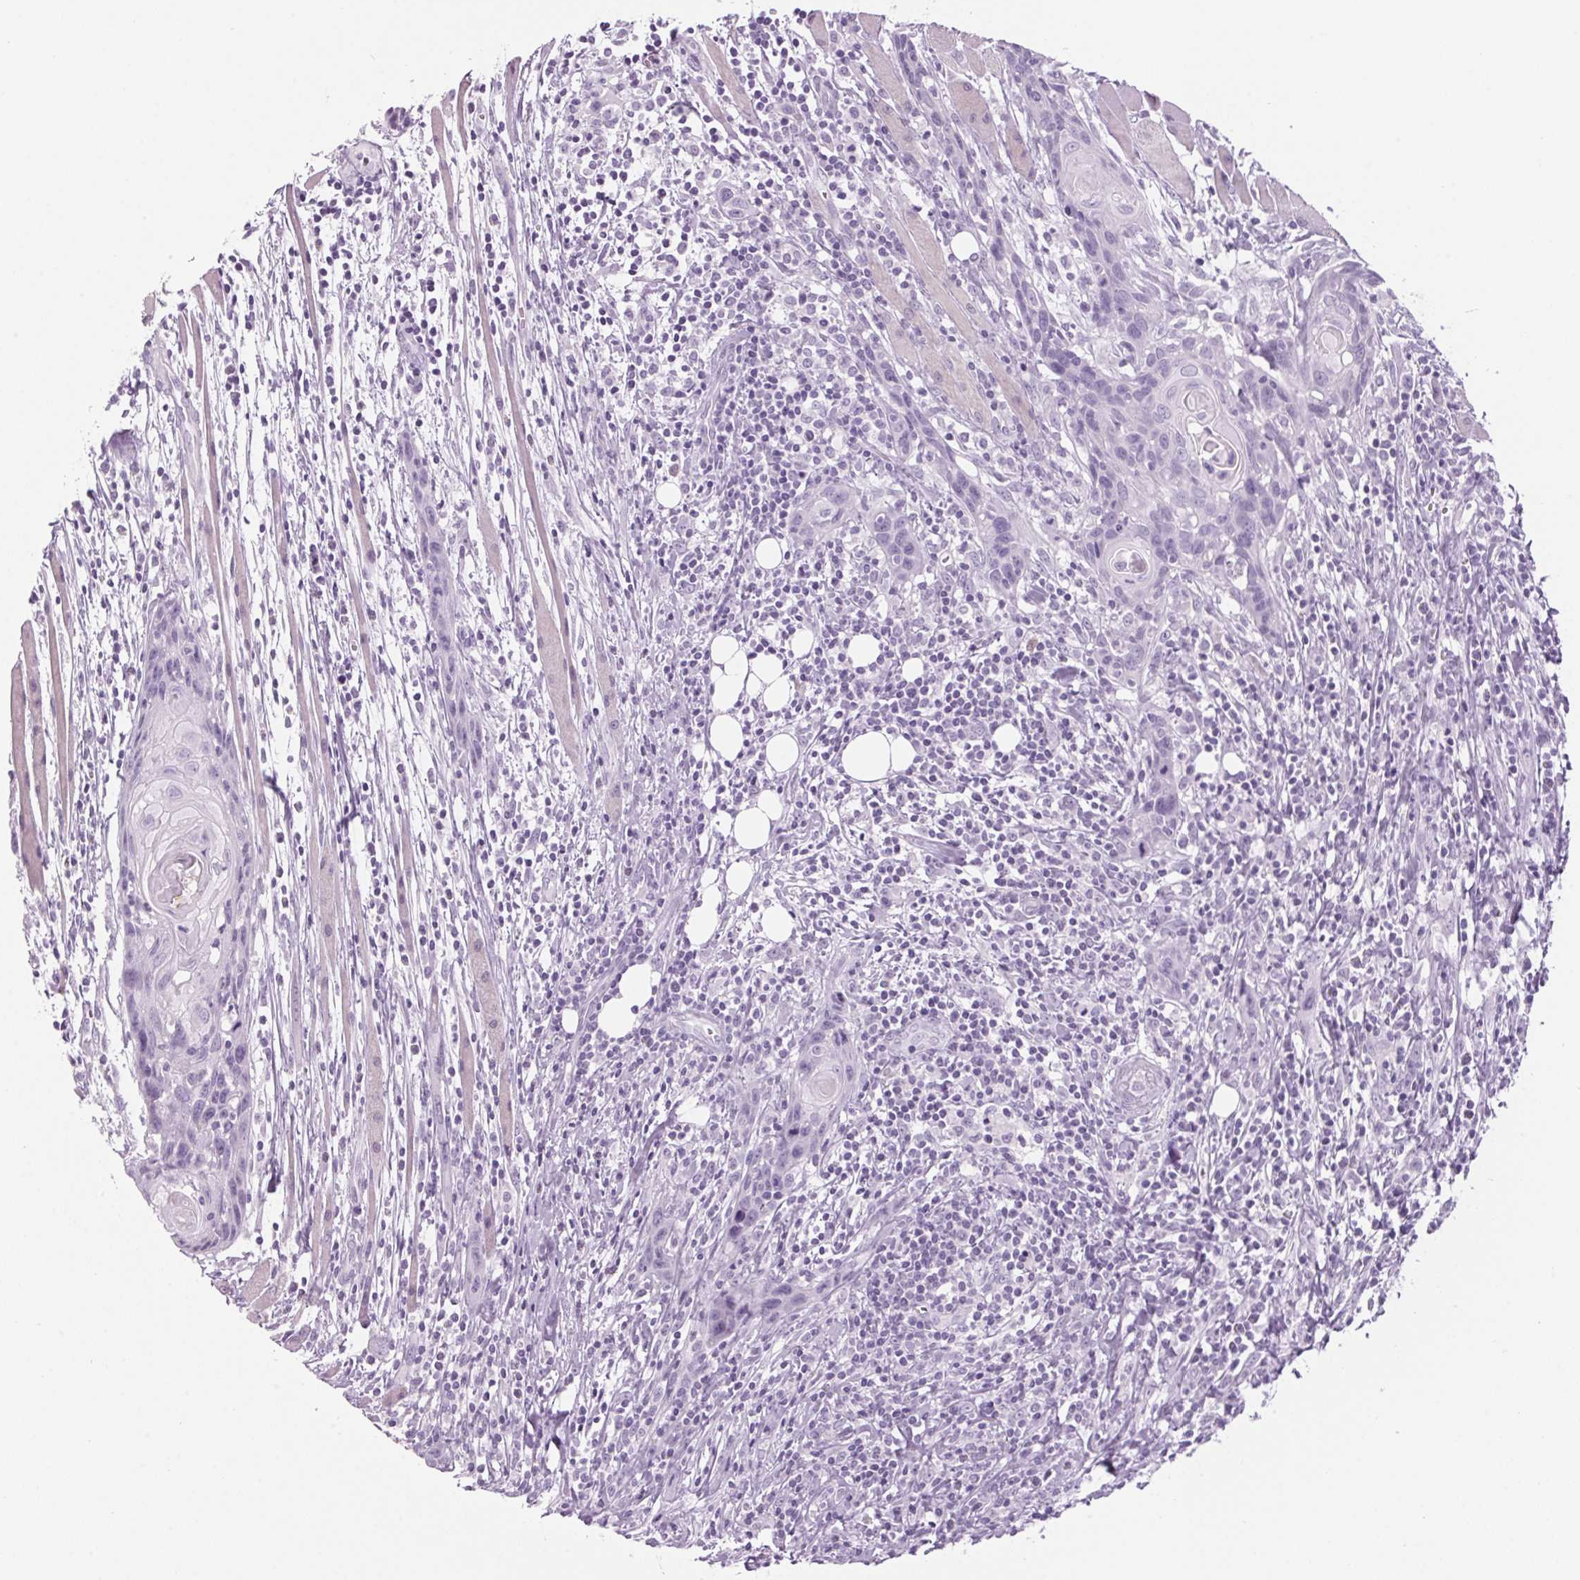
{"staining": {"intensity": "negative", "quantity": "none", "location": "none"}, "tissue": "head and neck cancer", "cell_type": "Tumor cells", "image_type": "cancer", "snomed": [{"axis": "morphology", "description": "Squamous cell carcinoma, NOS"}, {"axis": "topography", "description": "Oral tissue"}, {"axis": "topography", "description": "Head-Neck"}], "caption": "An image of human head and neck cancer (squamous cell carcinoma) is negative for staining in tumor cells.", "gene": "PPP1R1A", "patient": {"sex": "male", "age": 58}}